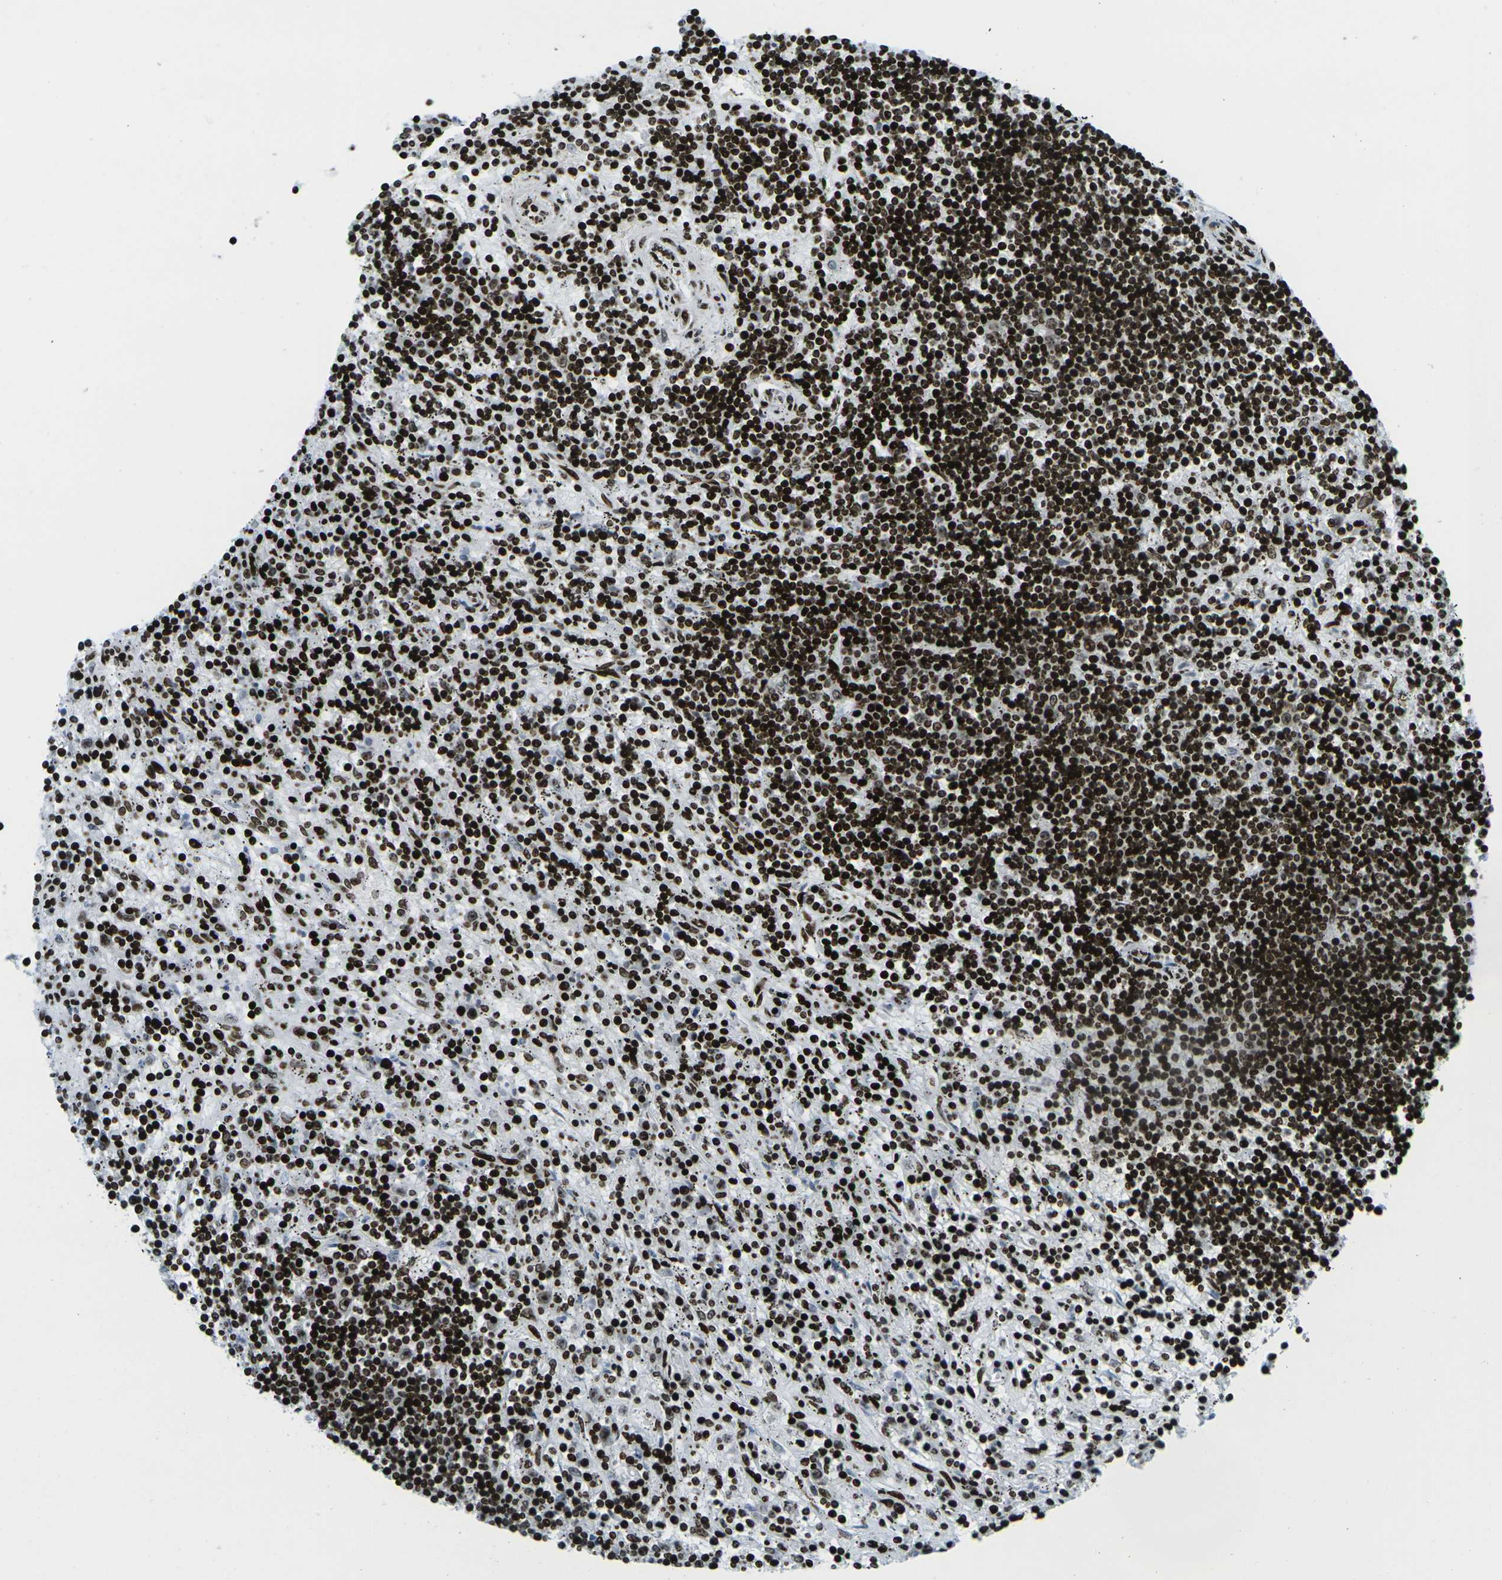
{"staining": {"intensity": "strong", "quantity": ">75%", "location": "nuclear"}, "tissue": "lymphoma", "cell_type": "Tumor cells", "image_type": "cancer", "snomed": [{"axis": "morphology", "description": "Malignant lymphoma, non-Hodgkin's type, Low grade"}, {"axis": "topography", "description": "Spleen"}], "caption": "Human lymphoma stained with a brown dye demonstrates strong nuclear positive staining in about >75% of tumor cells.", "gene": "H3-3A", "patient": {"sex": "male", "age": 76}}